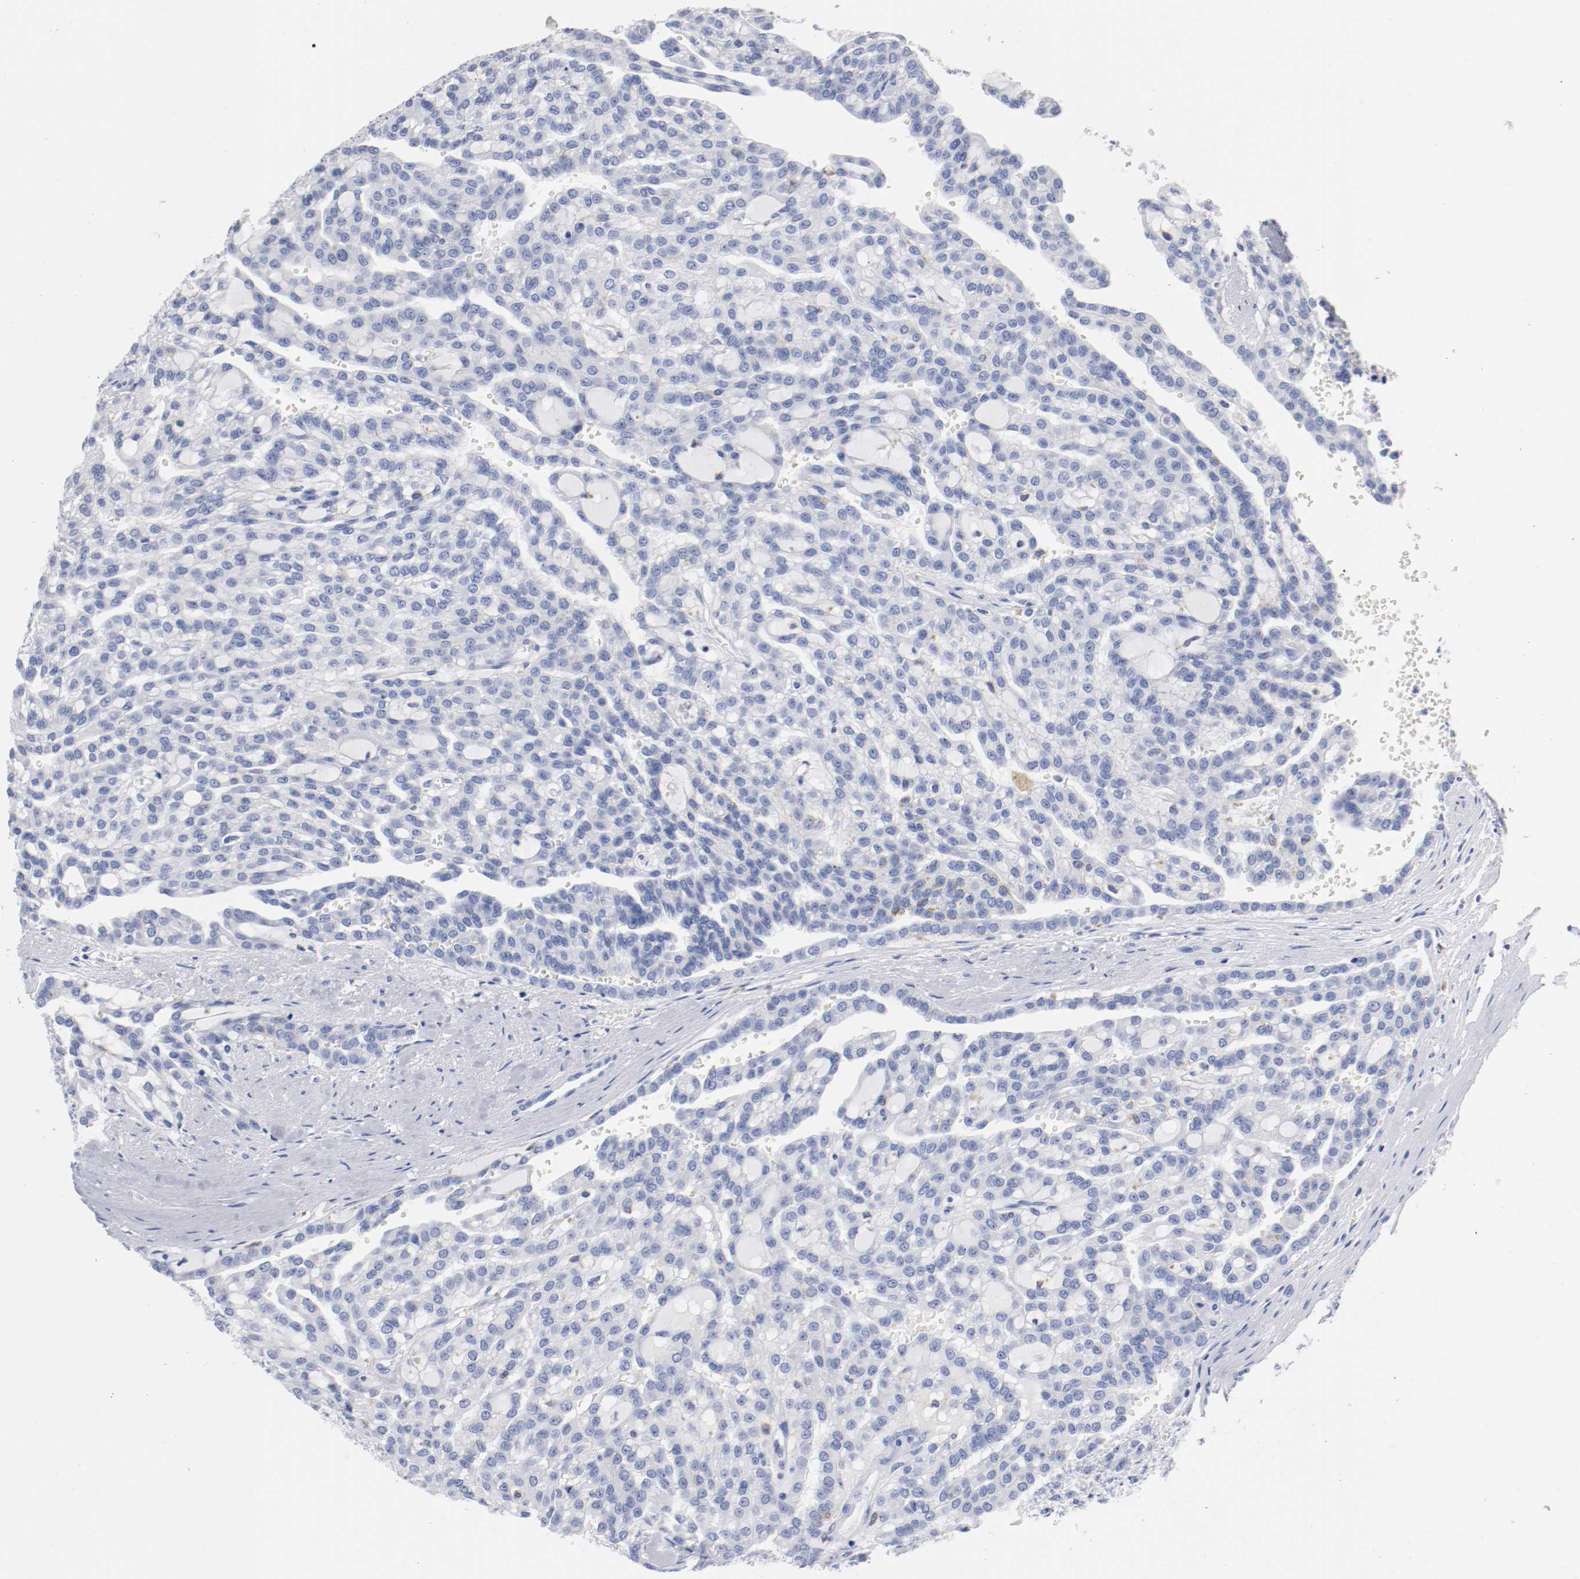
{"staining": {"intensity": "negative", "quantity": "none", "location": "none"}, "tissue": "renal cancer", "cell_type": "Tumor cells", "image_type": "cancer", "snomed": [{"axis": "morphology", "description": "Adenocarcinoma, NOS"}, {"axis": "topography", "description": "Kidney"}], "caption": "The immunohistochemistry micrograph has no significant positivity in tumor cells of adenocarcinoma (renal) tissue. The staining is performed using DAB brown chromogen with nuclei counter-stained in using hematoxylin.", "gene": "FGFBP1", "patient": {"sex": "male", "age": 63}}